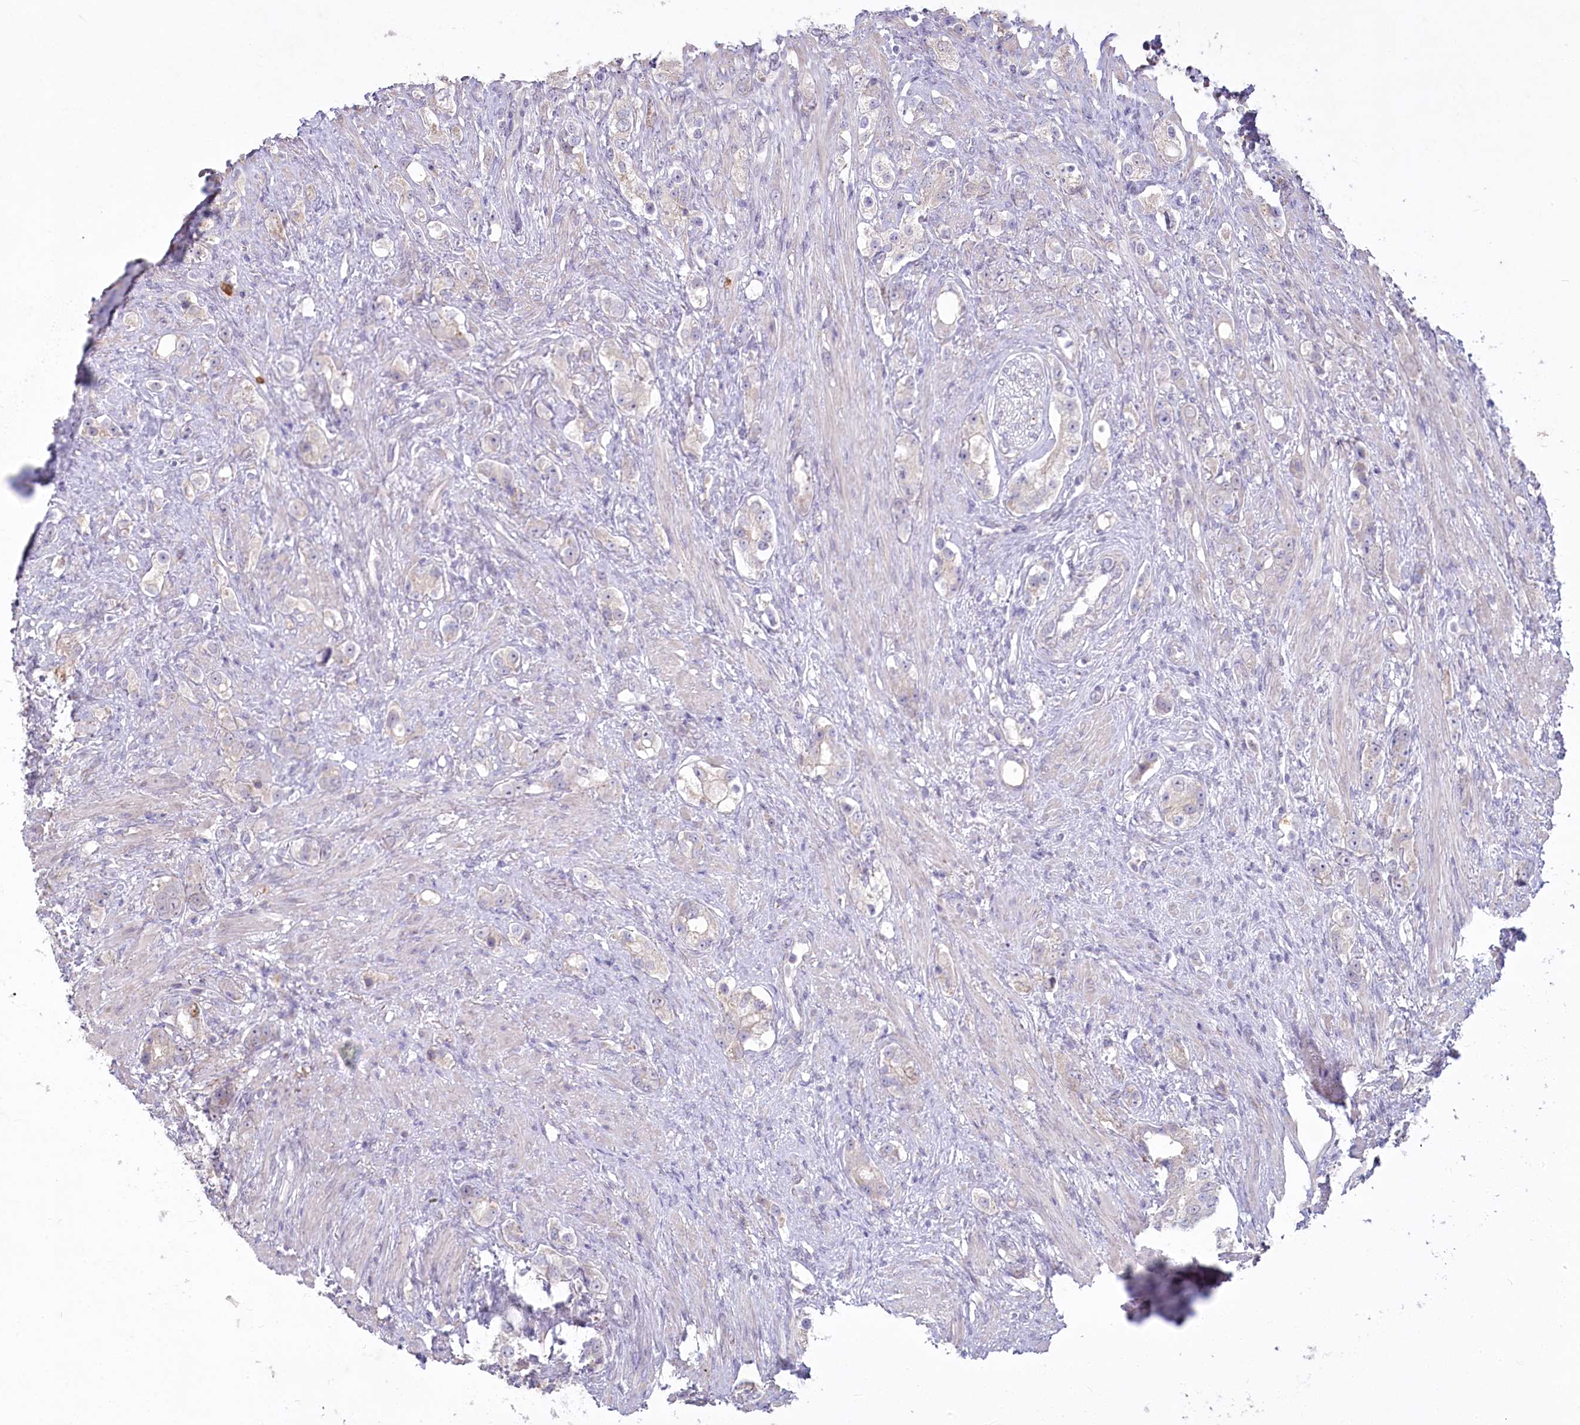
{"staining": {"intensity": "negative", "quantity": "none", "location": "none"}, "tissue": "prostate cancer", "cell_type": "Tumor cells", "image_type": "cancer", "snomed": [{"axis": "morphology", "description": "Adenocarcinoma, High grade"}, {"axis": "topography", "description": "Prostate"}], "caption": "Photomicrograph shows no protein staining in tumor cells of prostate adenocarcinoma (high-grade) tissue.", "gene": "ABITRAM", "patient": {"sex": "male", "age": 63}}